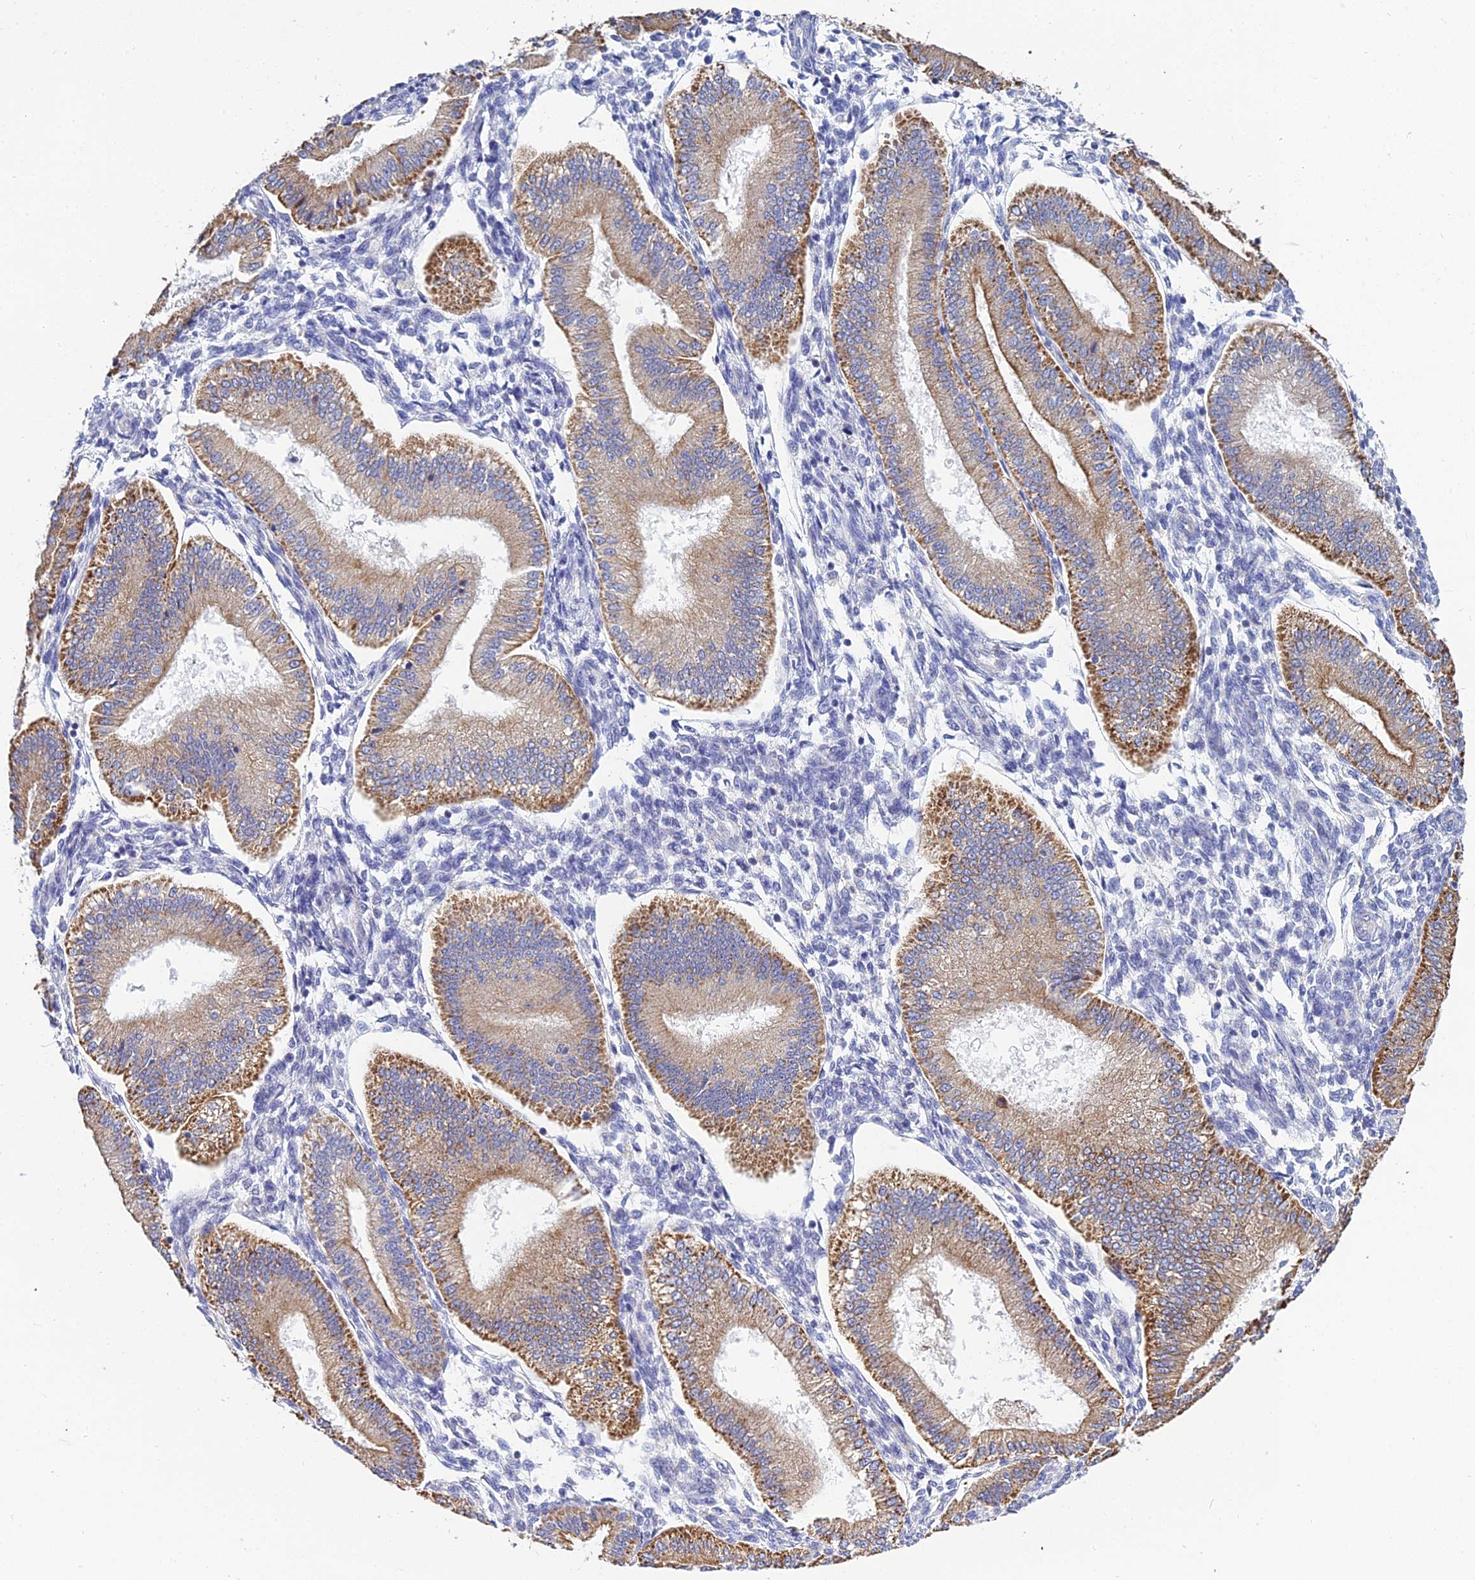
{"staining": {"intensity": "negative", "quantity": "none", "location": "none"}, "tissue": "endometrium", "cell_type": "Cells in endometrial stroma", "image_type": "normal", "snomed": [{"axis": "morphology", "description": "Normal tissue, NOS"}, {"axis": "topography", "description": "Endometrium"}], "caption": "Cells in endometrial stroma show no significant protein expression in benign endometrium.", "gene": "ZXDA", "patient": {"sex": "female", "age": 39}}